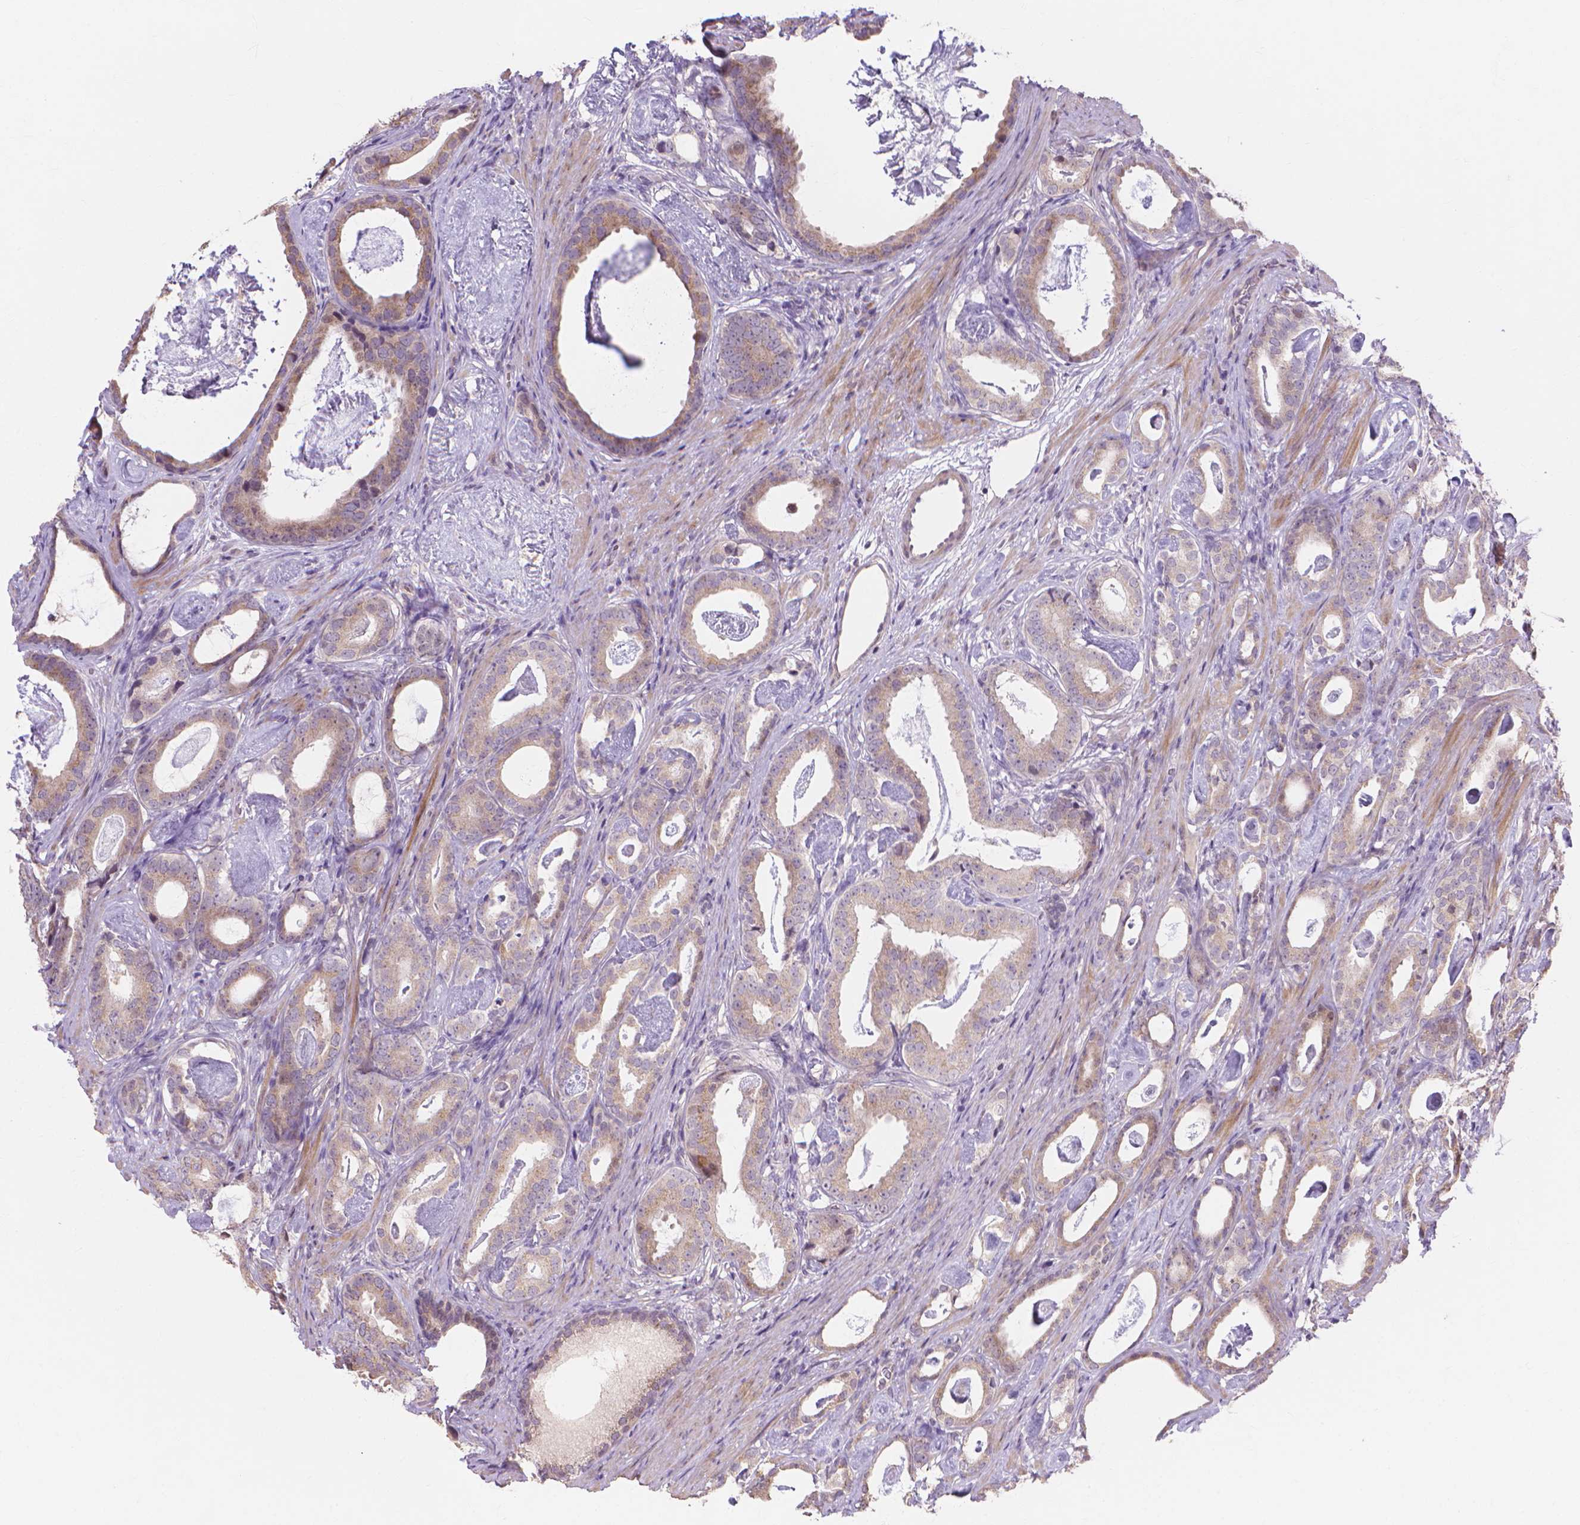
{"staining": {"intensity": "weak", "quantity": ">75%", "location": "cytoplasmic/membranous"}, "tissue": "prostate cancer", "cell_type": "Tumor cells", "image_type": "cancer", "snomed": [{"axis": "morphology", "description": "Adenocarcinoma, Low grade"}, {"axis": "topography", "description": "Prostate and seminal vesicle, NOS"}], "caption": "Immunohistochemistry (IHC) of human prostate cancer (adenocarcinoma (low-grade)) displays low levels of weak cytoplasmic/membranous staining in about >75% of tumor cells. (DAB IHC with brightfield microscopy, high magnification).", "gene": "PRDM13", "patient": {"sex": "male", "age": 71}}